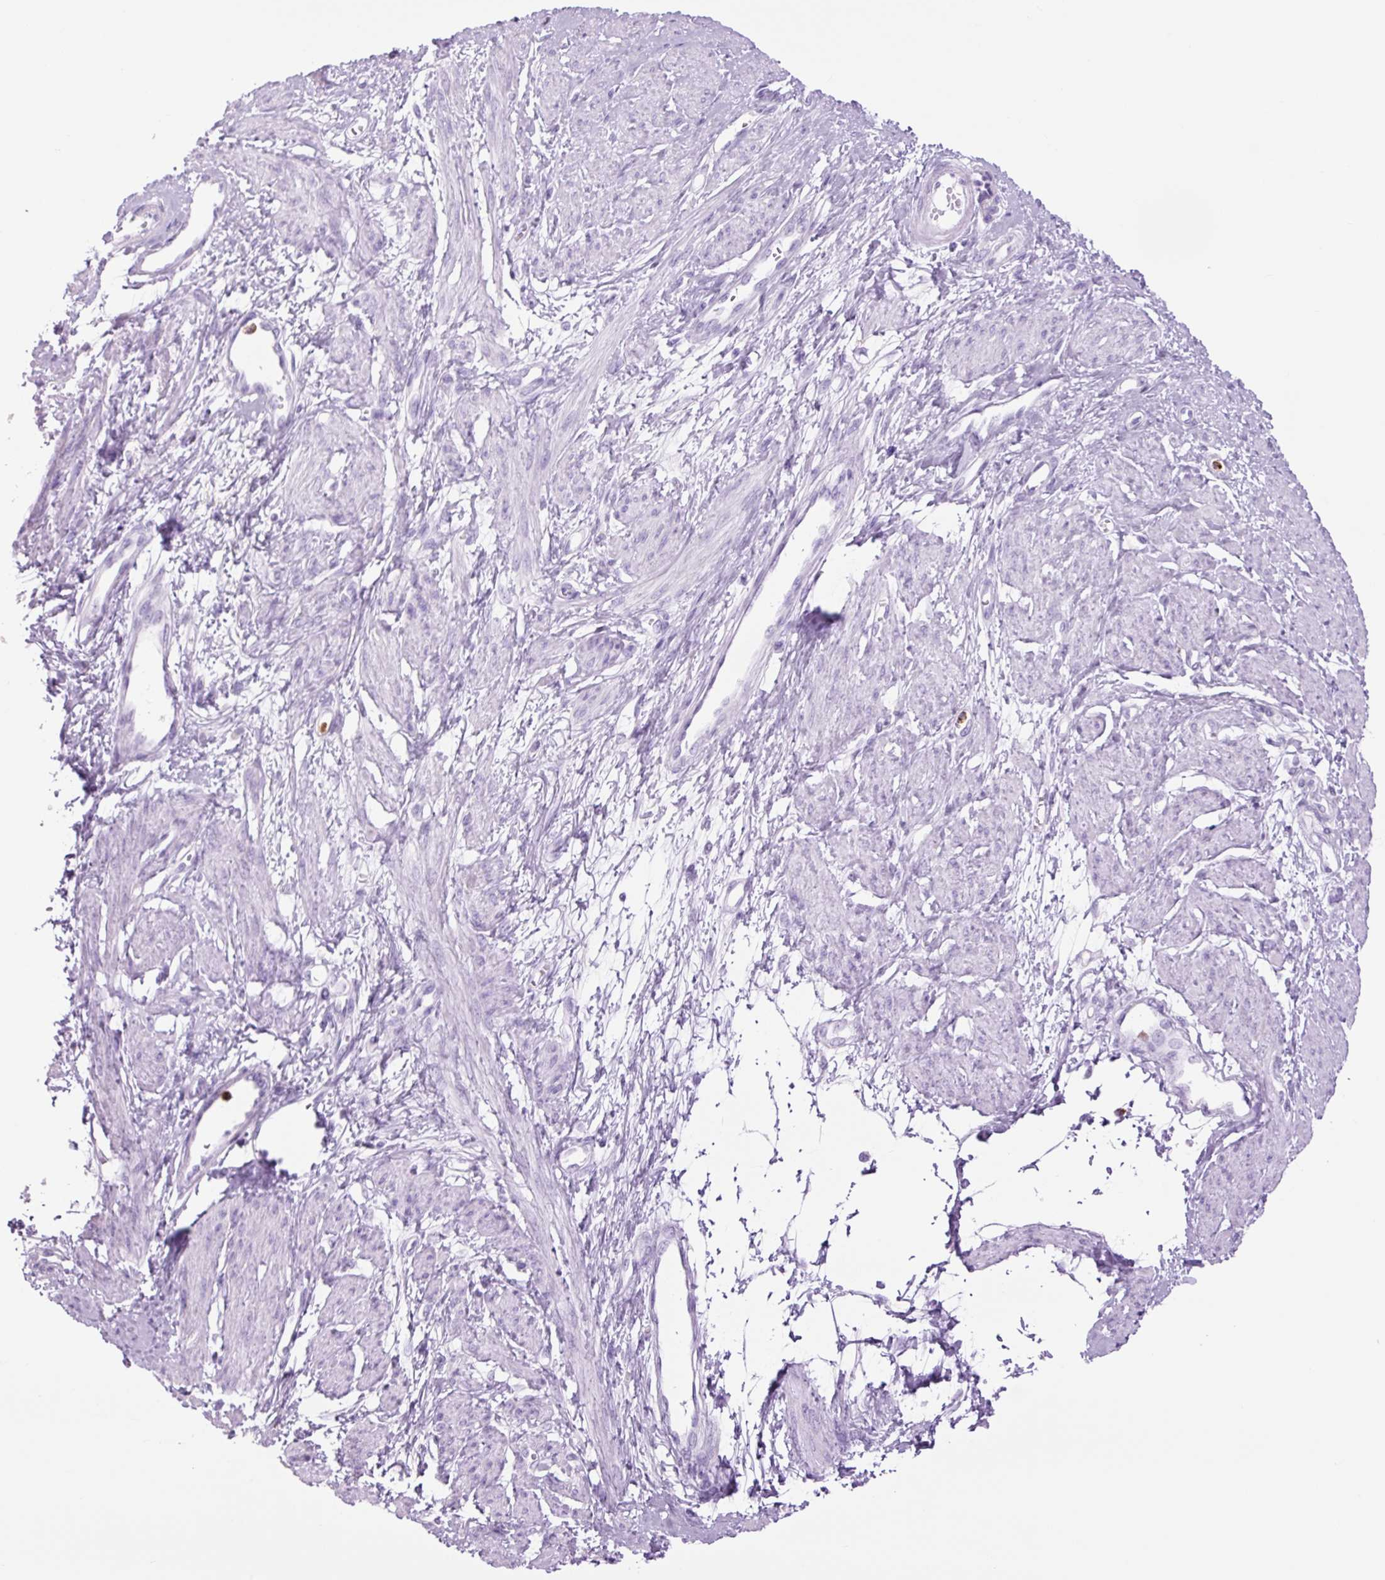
{"staining": {"intensity": "negative", "quantity": "none", "location": "none"}, "tissue": "smooth muscle", "cell_type": "Smooth muscle cells", "image_type": "normal", "snomed": [{"axis": "morphology", "description": "Normal tissue, NOS"}, {"axis": "topography", "description": "Smooth muscle"}, {"axis": "topography", "description": "Uterus"}], "caption": "DAB (3,3'-diaminobenzidine) immunohistochemical staining of normal human smooth muscle reveals no significant positivity in smooth muscle cells.", "gene": "LYZ", "patient": {"sex": "female", "age": 39}}